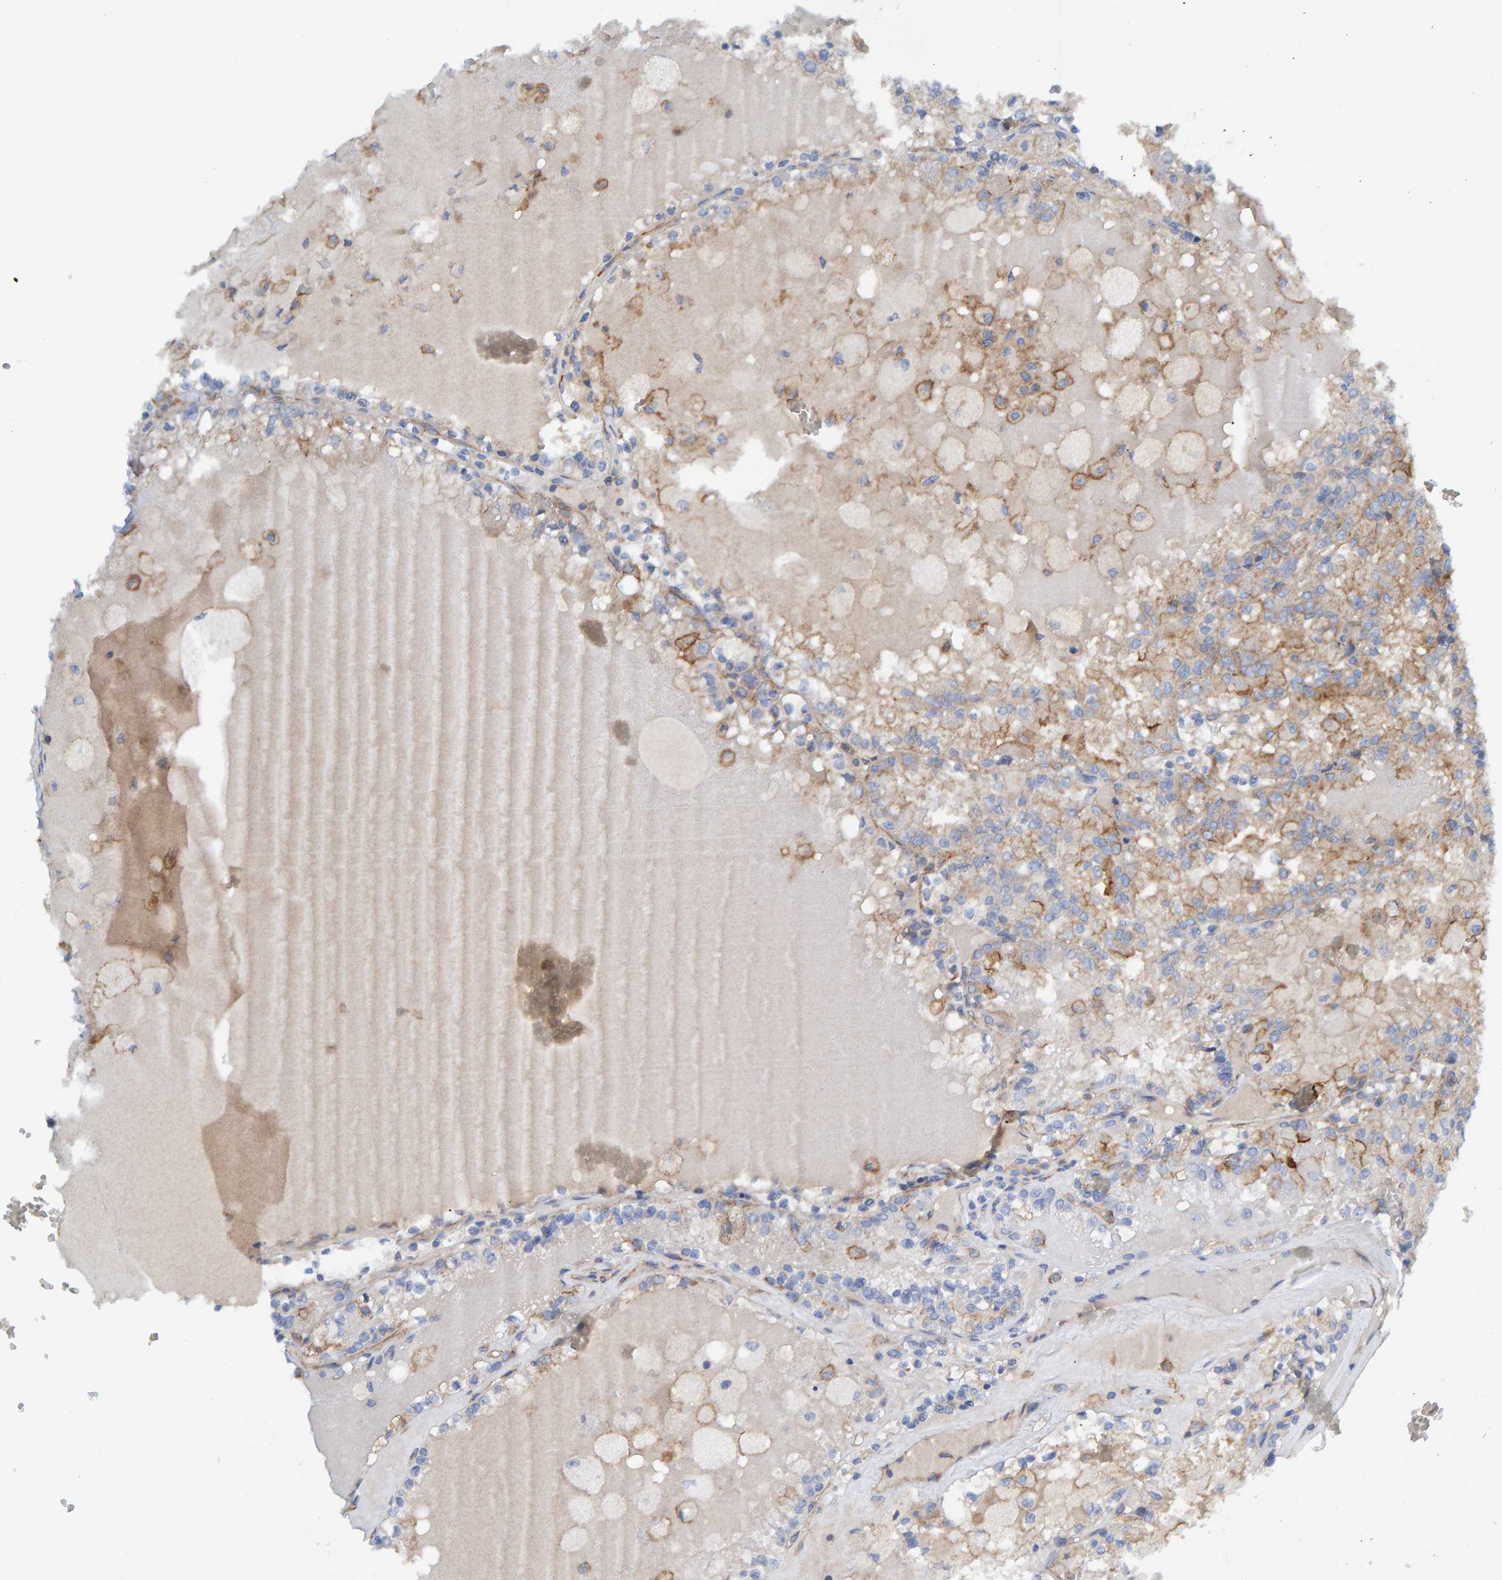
{"staining": {"intensity": "weak", "quantity": "25%-75%", "location": "cytoplasmic/membranous"}, "tissue": "renal cancer", "cell_type": "Tumor cells", "image_type": "cancer", "snomed": [{"axis": "morphology", "description": "Adenocarcinoma, NOS"}, {"axis": "topography", "description": "Kidney"}], "caption": "The micrograph exhibits a brown stain indicating the presence of a protein in the cytoplasmic/membranous of tumor cells in renal cancer (adenocarcinoma).", "gene": "MKLN1", "patient": {"sex": "female", "age": 56}}